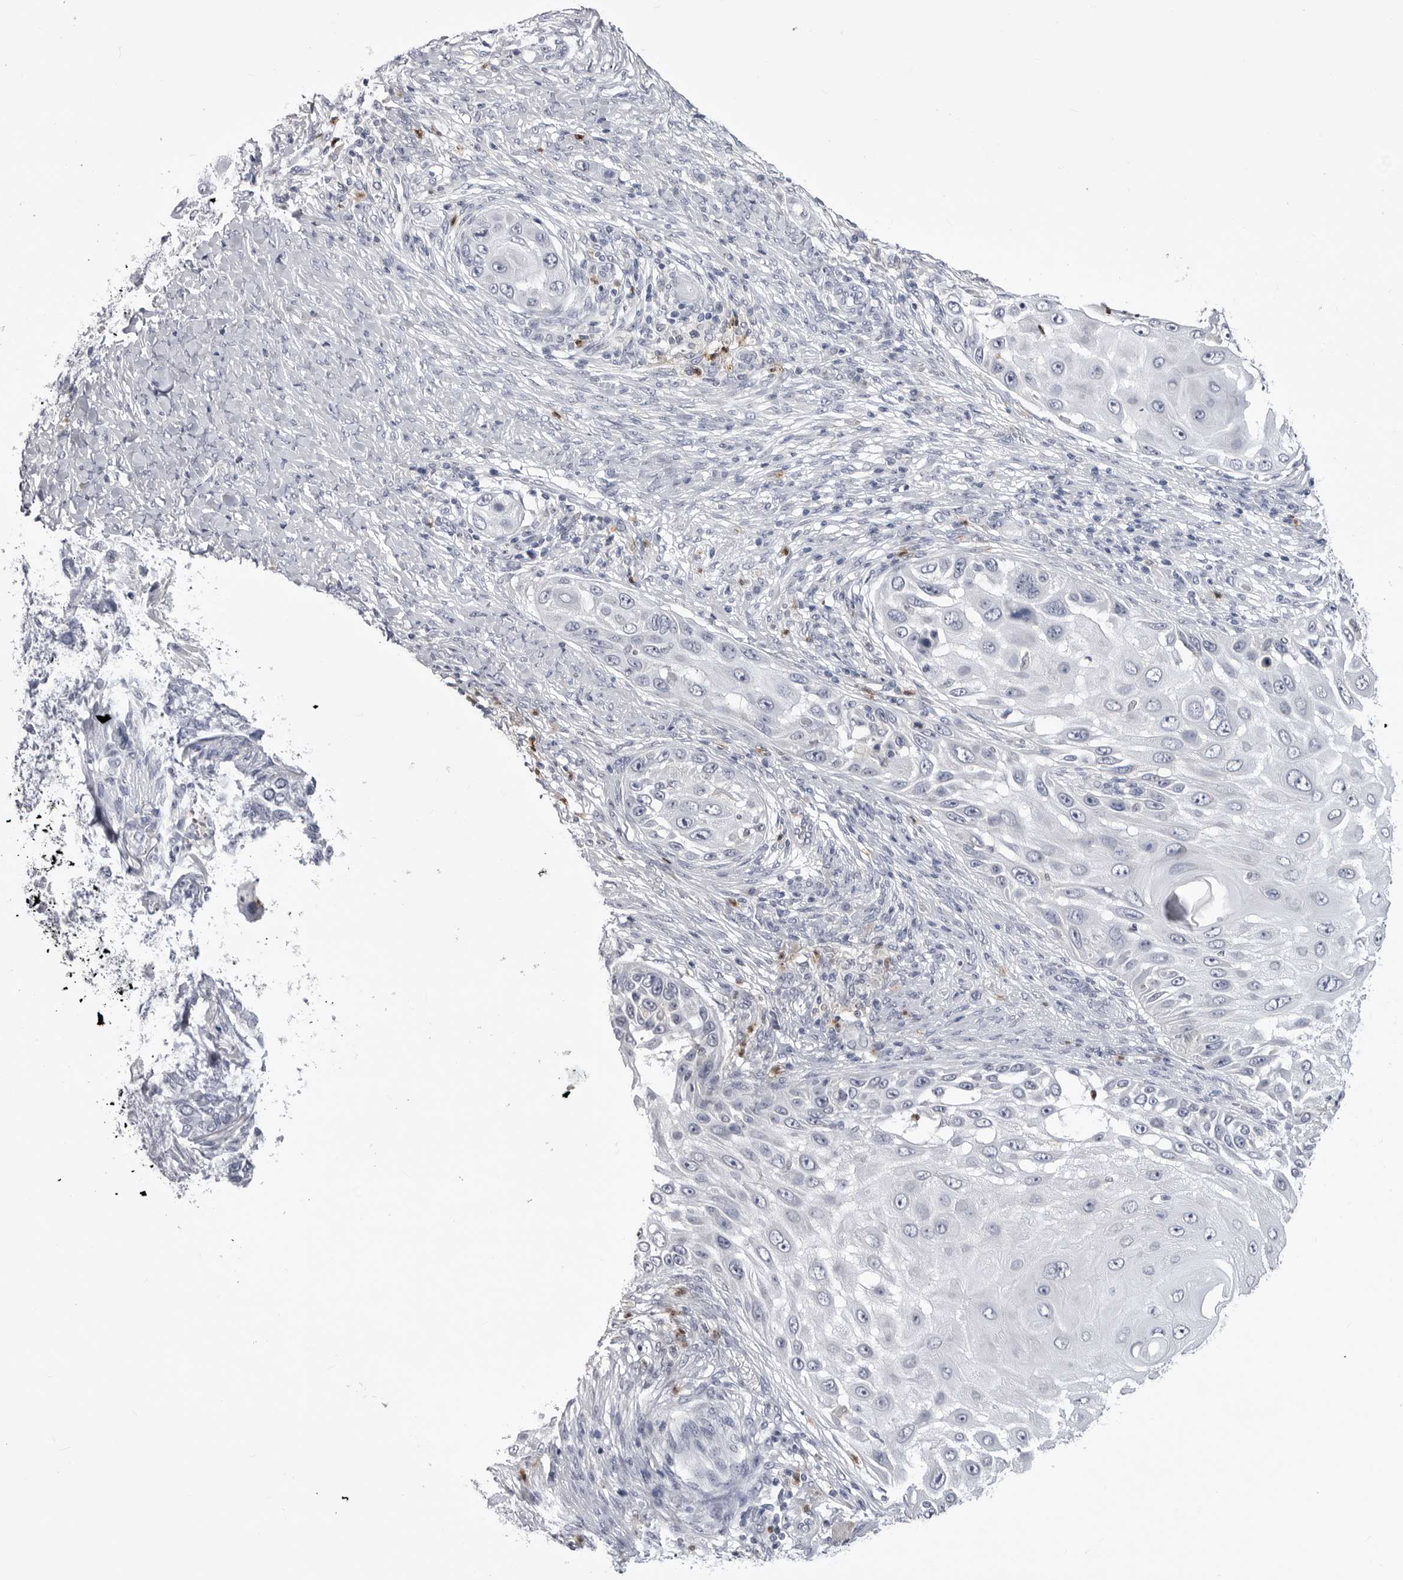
{"staining": {"intensity": "negative", "quantity": "none", "location": "none"}, "tissue": "skin cancer", "cell_type": "Tumor cells", "image_type": "cancer", "snomed": [{"axis": "morphology", "description": "Squamous cell carcinoma, NOS"}, {"axis": "topography", "description": "Skin"}], "caption": "Protein analysis of skin cancer (squamous cell carcinoma) demonstrates no significant staining in tumor cells.", "gene": "STAP2", "patient": {"sex": "female", "age": 44}}